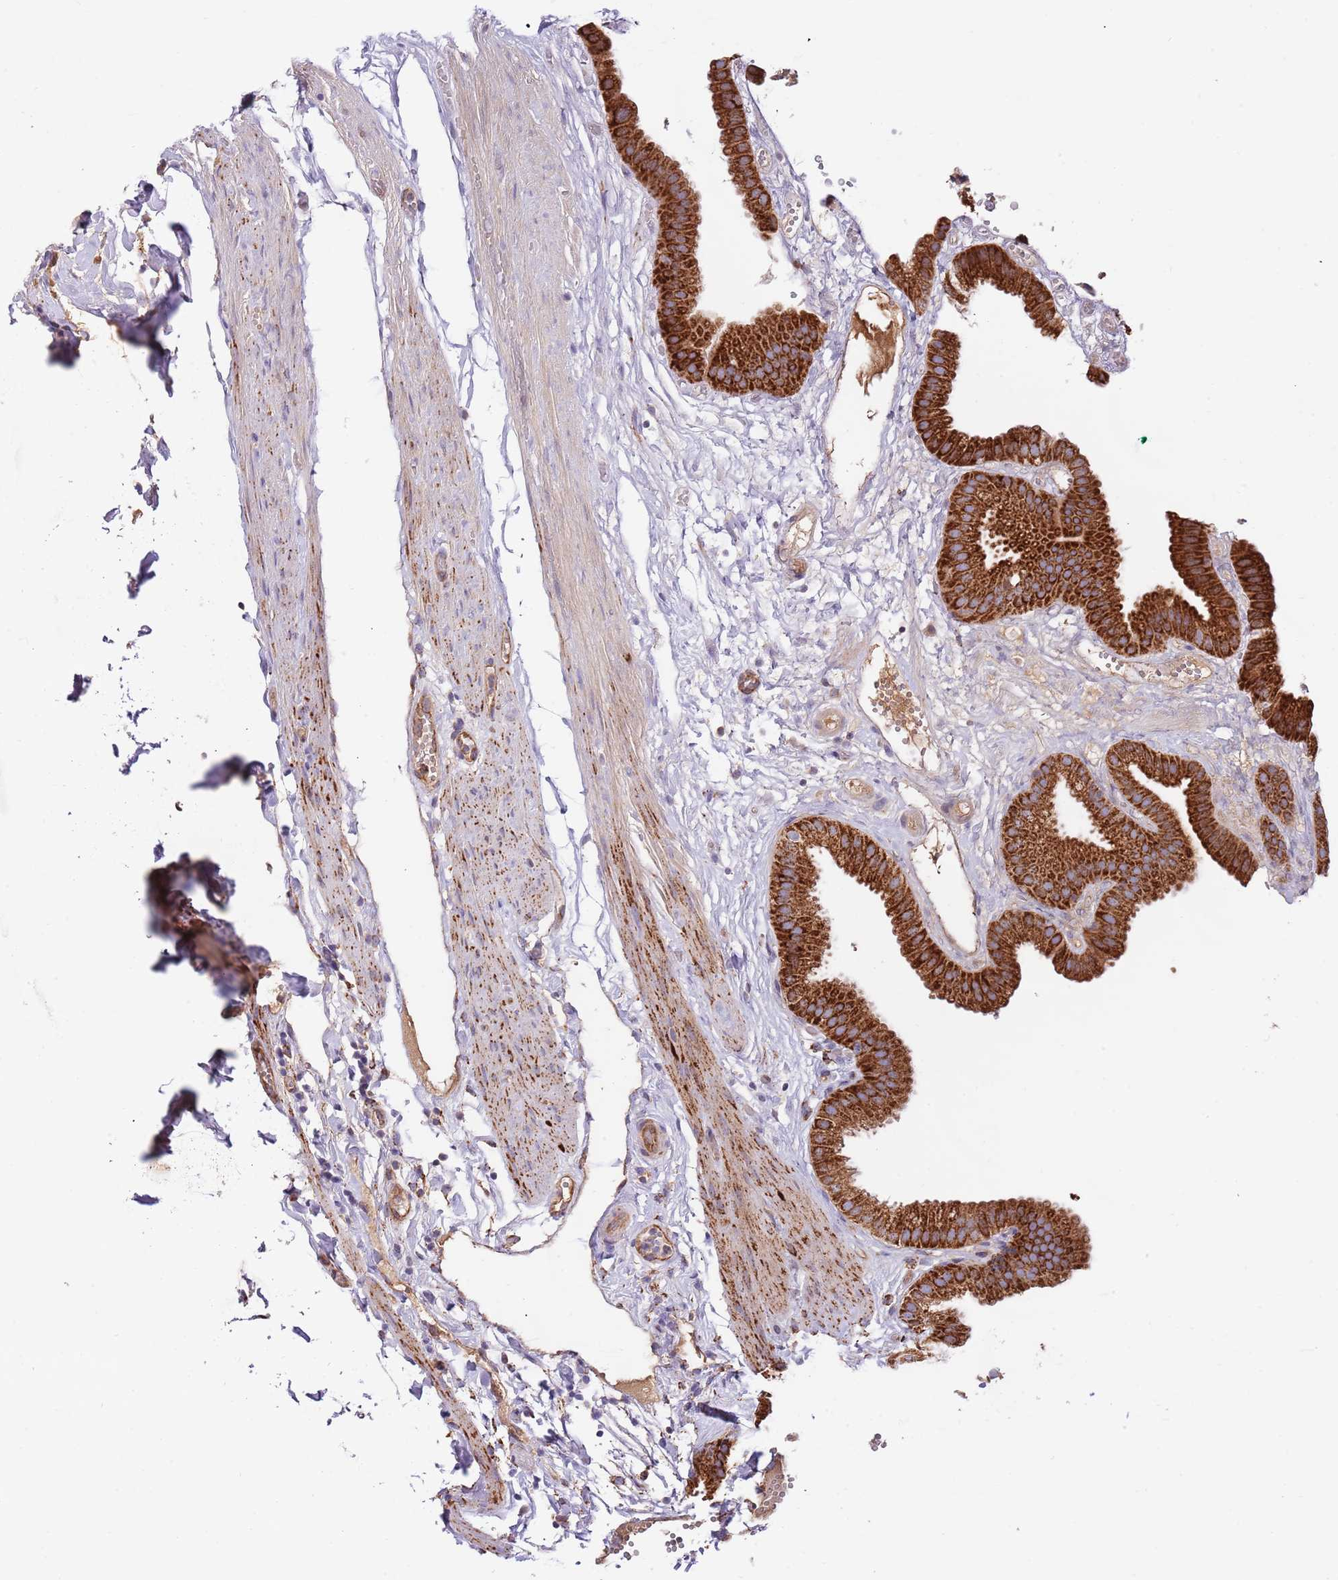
{"staining": {"intensity": "strong", "quantity": ">75%", "location": "cytoplasmic/membranous"}, "tissue": "gallbladder", "cell_type": "Glandular cells", "image_type": "normal", "snomed": [{"axis": "morphology", "description": "Normal tissue, NOS"}, {"axis": "topography", "description": "Gallbladder"}], "caption": "Gallbladder stained for a protein exhibits strong cytoplasmic/membranous positivity in glandular cells. (DAB (3,3'-diaminobenzidine) IHC with brightfield microscopy, high magnification).", "gene": "DOCK6", "patient": {"sex": "female", "age": 61}}